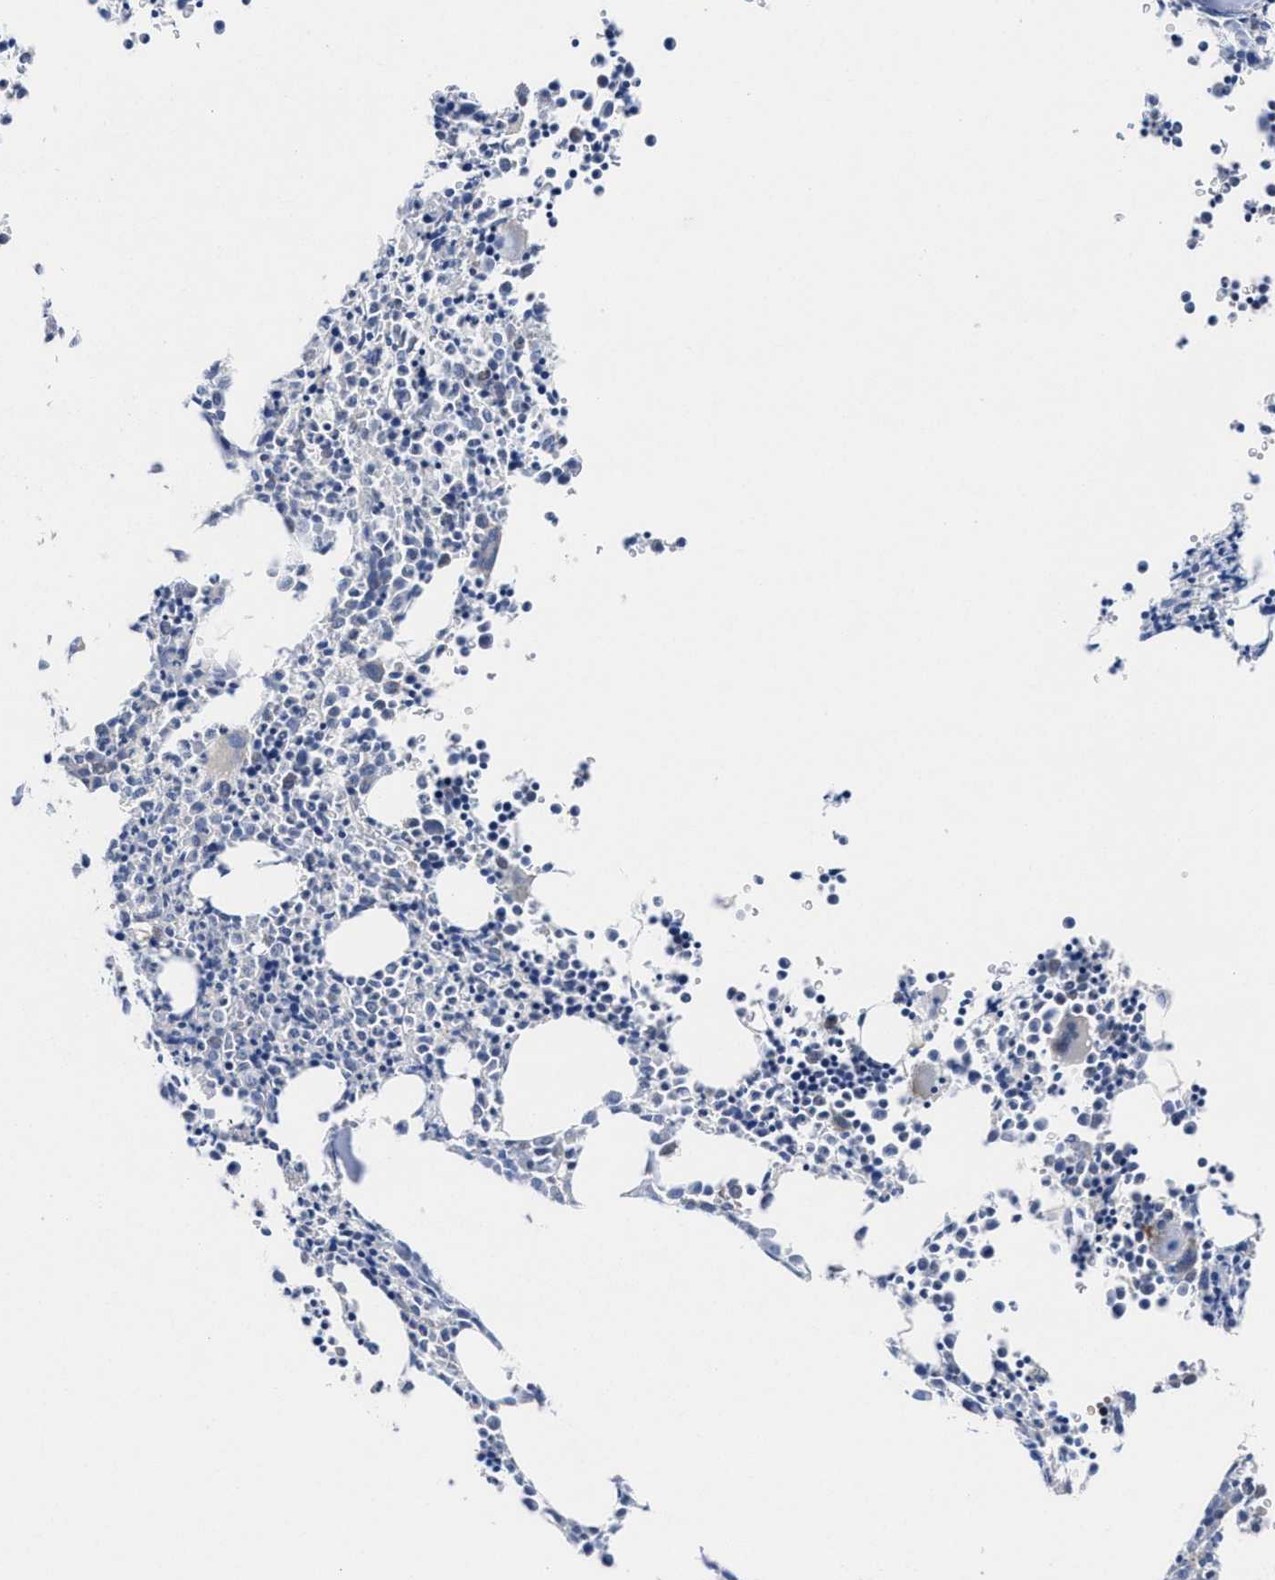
{"staining": {"intensity": "moderate", "quantity": "<25%", "location": "cytoplasmic/membranous,nuclear"}, "tissue": "bone marrow", "cell_type": "Hematopoietic cells", "image_type": "normal", "snomed": [{"axis": "morphology", "description": "Normal tissue, NOS"}, {"axis": "morphology", "description": "Inflammation, NOS"}, {"axis": "topography", "description": "Bone marrow"}], "caption": "Benign bone marrow displays moderate cytoplasmic/membranous,nuclear expression in about <25% of hematopoietic cells.", "gene": "ACLY", "patient": {"sex": "male", "age": 31}}